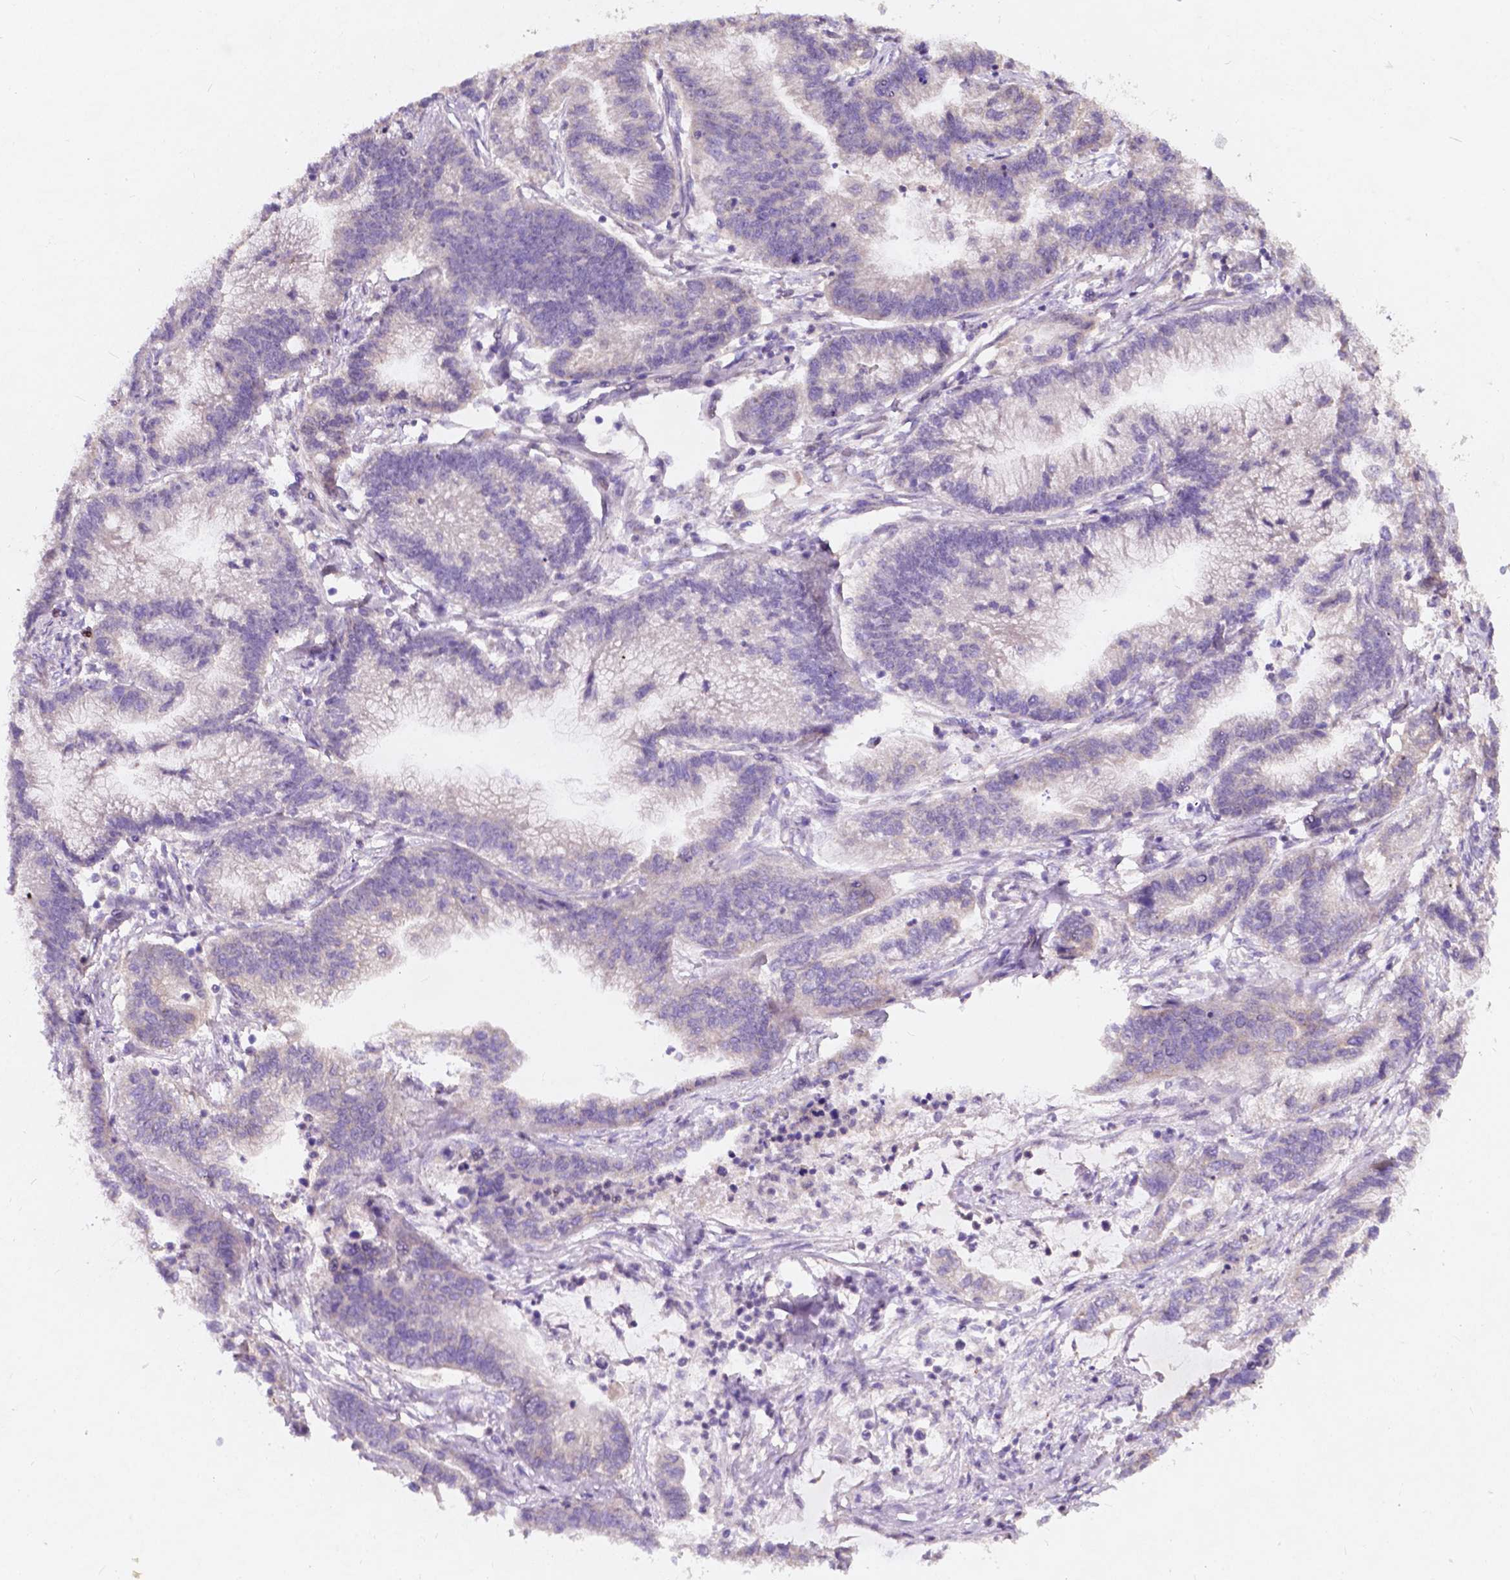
{"staining": {"intensity": "negative", "quantity": "none", "location": "none"}, "tissue": "stomach cancer", "cell_type": "Tumor cells", "image_type": "cancer", "snomed": [{"axis": "morphology", "description": "Adenocarcinoma, NOS"}, {"axis": "topography", "description": "Stomach"}], "caption": "The immunohistochemistry (IHC) photomicrograph has no significant expression in tumor cells of stomach cancer (adenocarcinoma) tissue.", "gene": "DUSP16", "patient": {"sex": "male", "age": 83}}